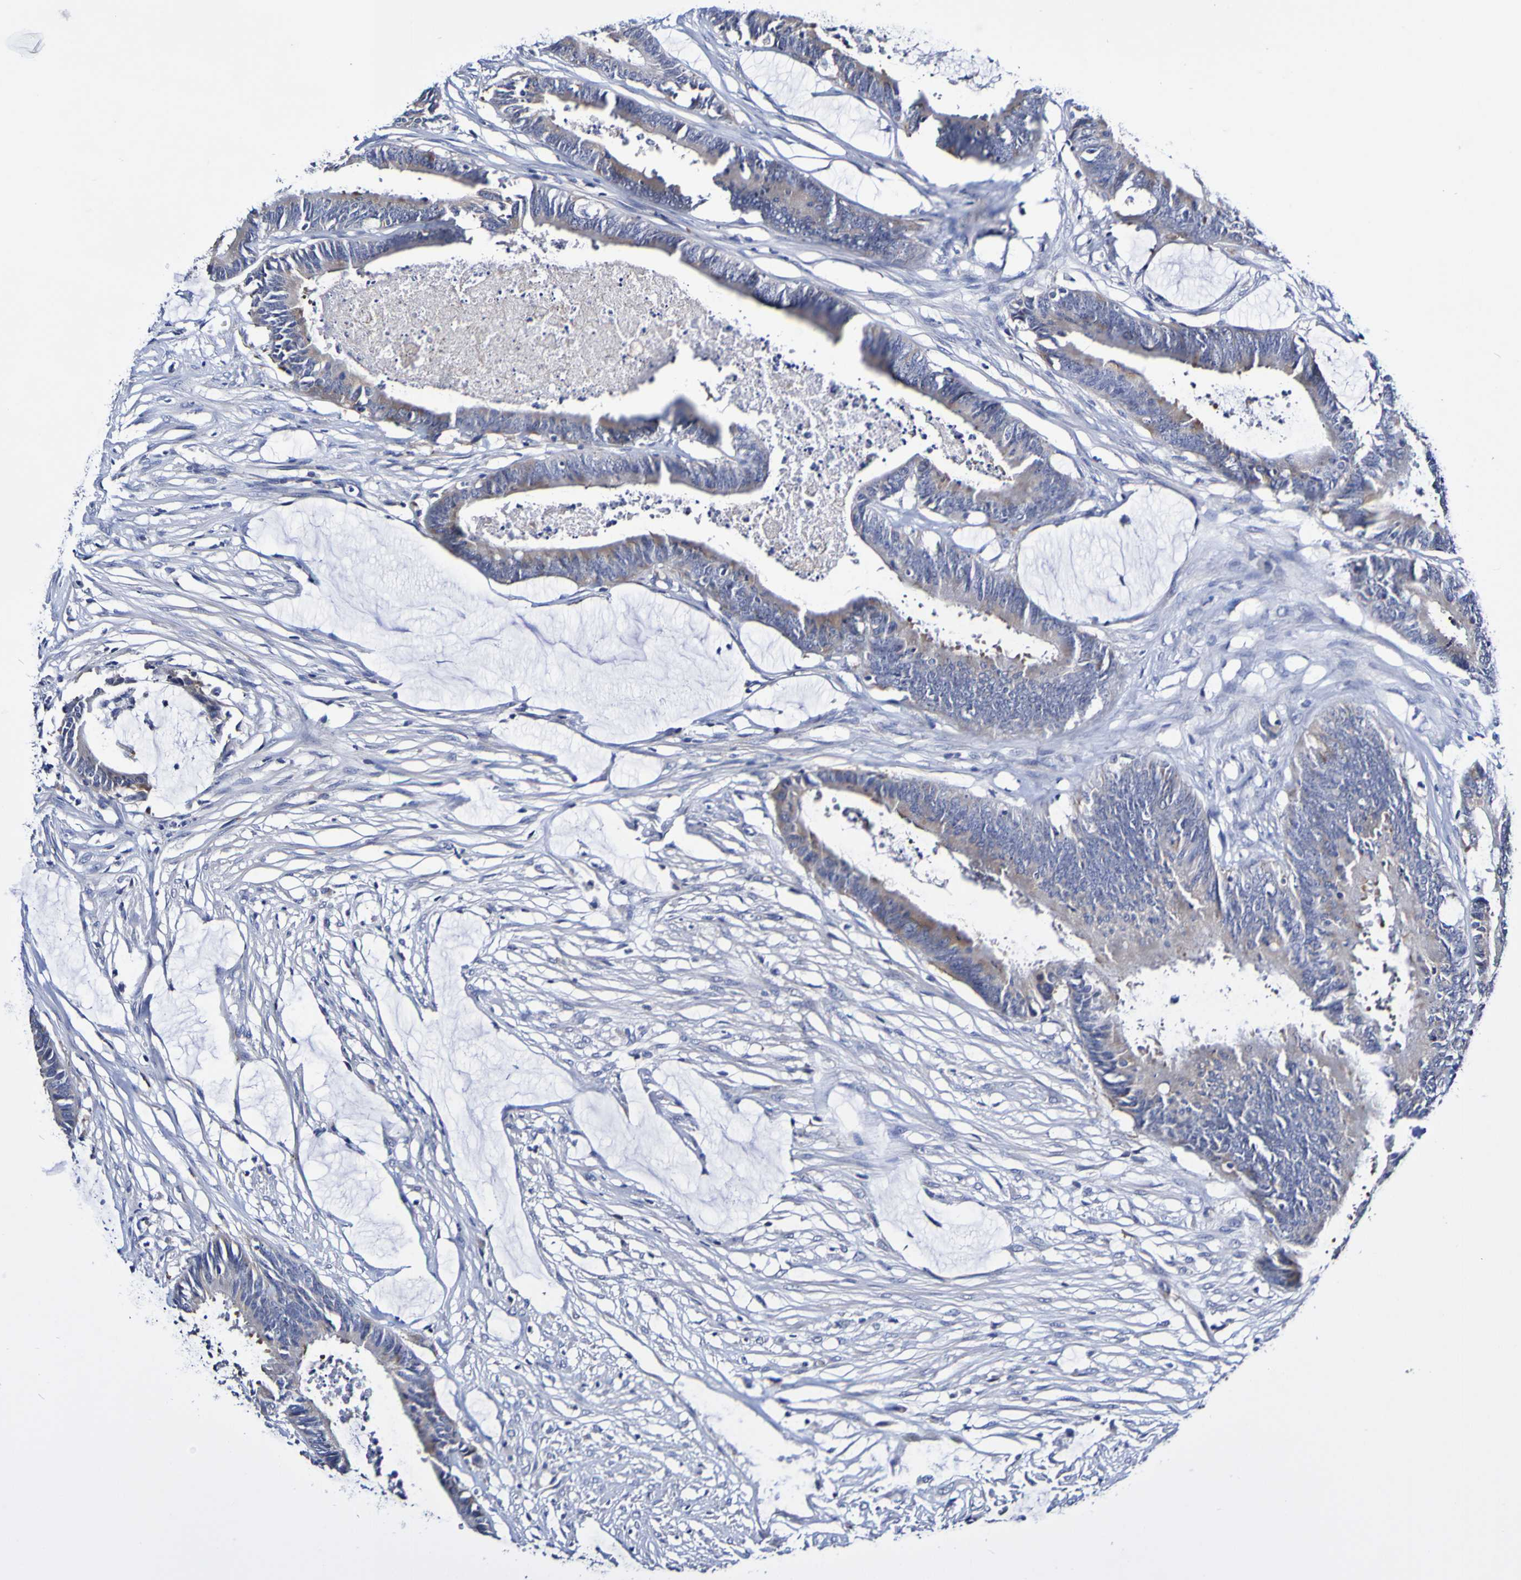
{"staining": {"intensity": "weak", "quantity": "<25%", "location": "cytoplasmic/membranous"}, "tissue": "colorectal cancer", "cell_type": "Tumor cells", "image_type": "cancer", "snomed": [{"axis": "morphology", "description": "Adenocarcinoma, NOS"}, {"axis": "topography", "description": "Rectum"}], "caption": "Colorectal cancer stained for a protein using IHC displays no positivity tumor cells.", "gene": "ACVR1C", "patient": {"sex": "female", "age": 66}}